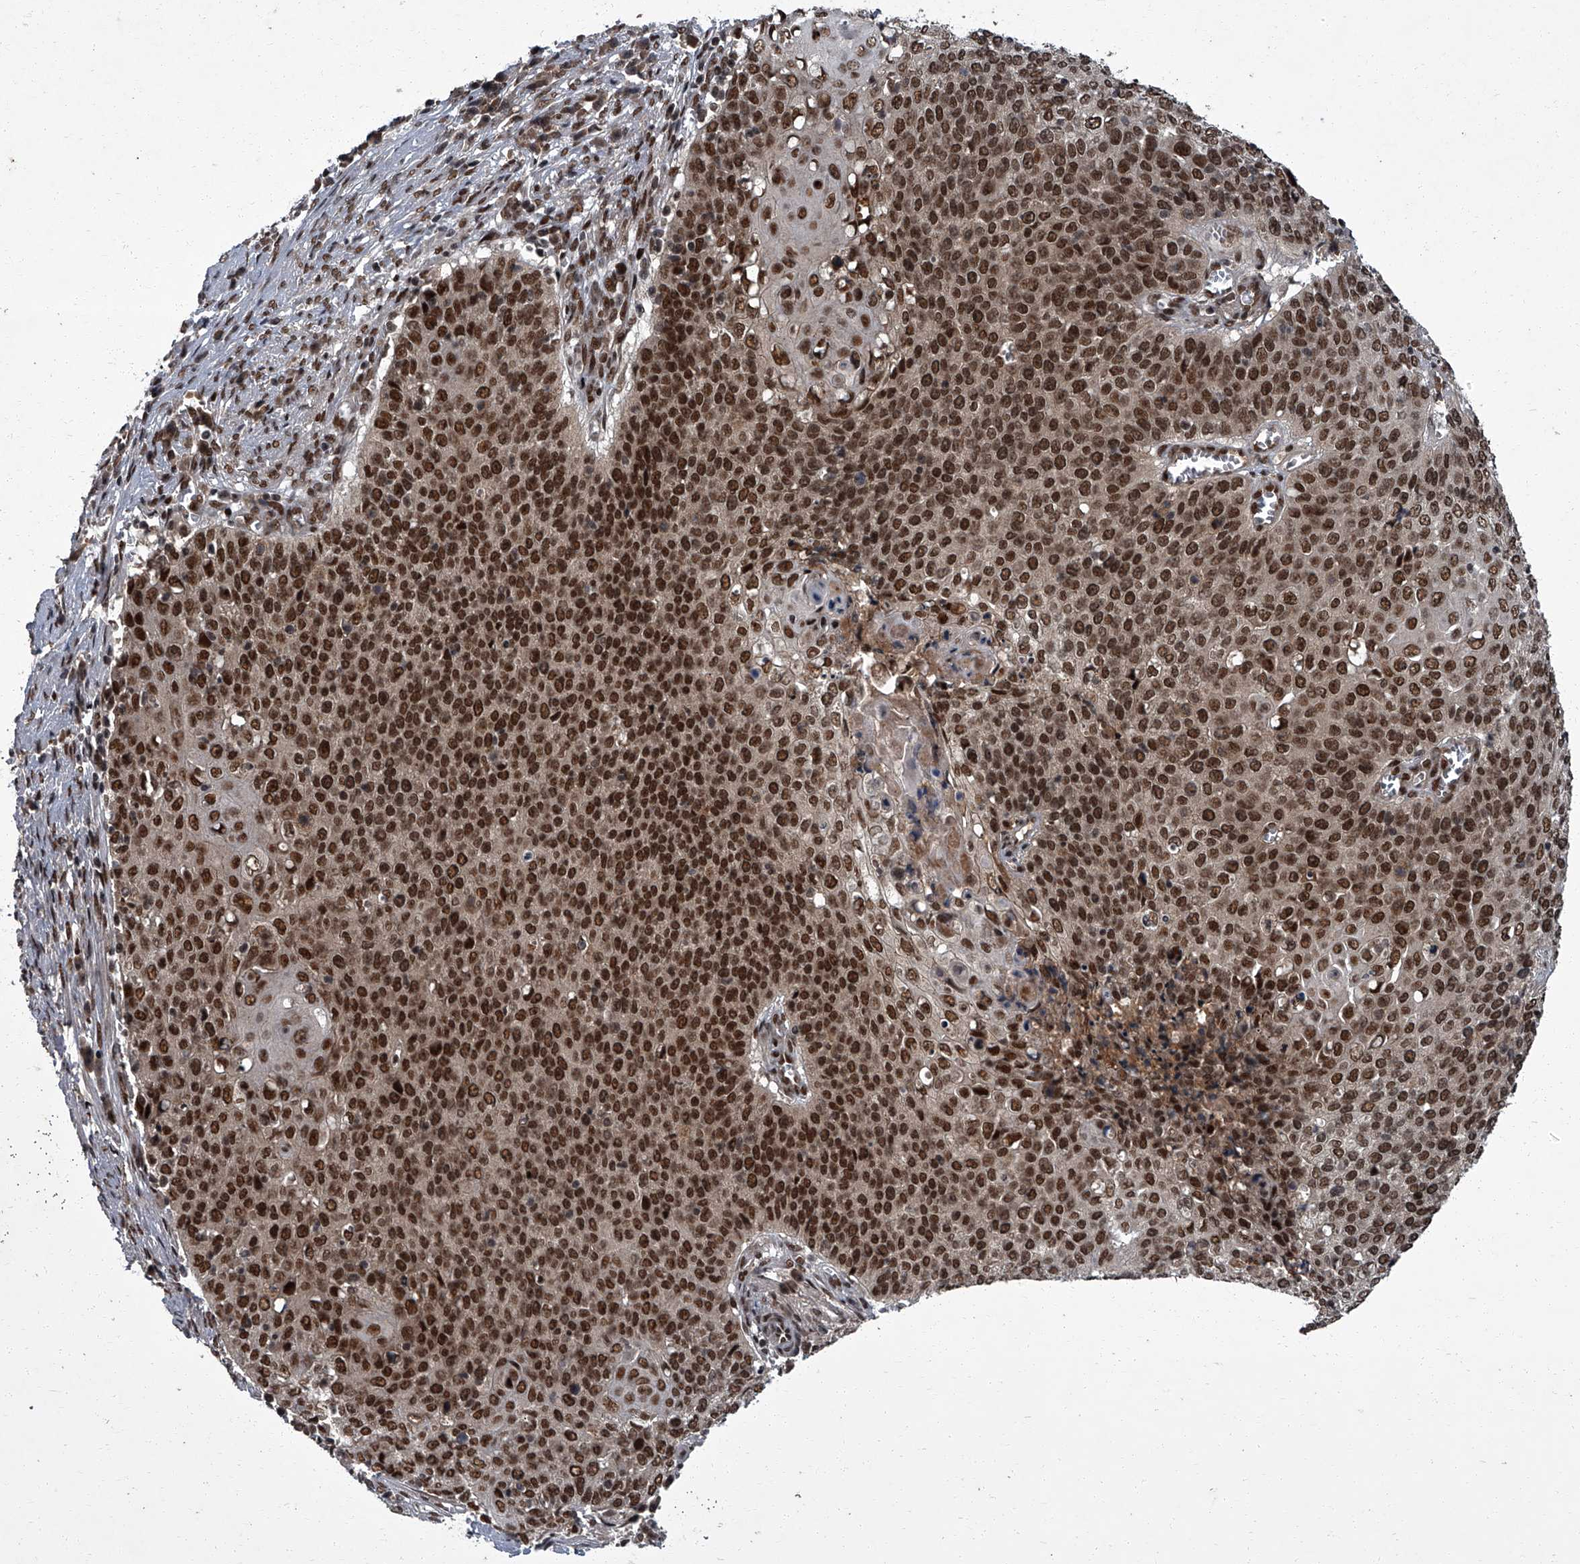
{"staining": {"intensity": "strong", "quantity": ">75%", "location": "nuclear"}, "tissue": "cervical cancer", "cell_type": "Tumor cells", "image_type": "cancer", "snomed": [{"axis": "morphology", "description": "Squamous cell carcinoma, NOS"}, {"axis": "topography", "description": "Cervix"}], "caption": "A brown stain highlights strong nuclear expression of a protein in cervical cancer (squamous cell carcinoma) tumor cells.", "gene": "ZNF518B", "patient": {"sex": "female", "age": 39}}